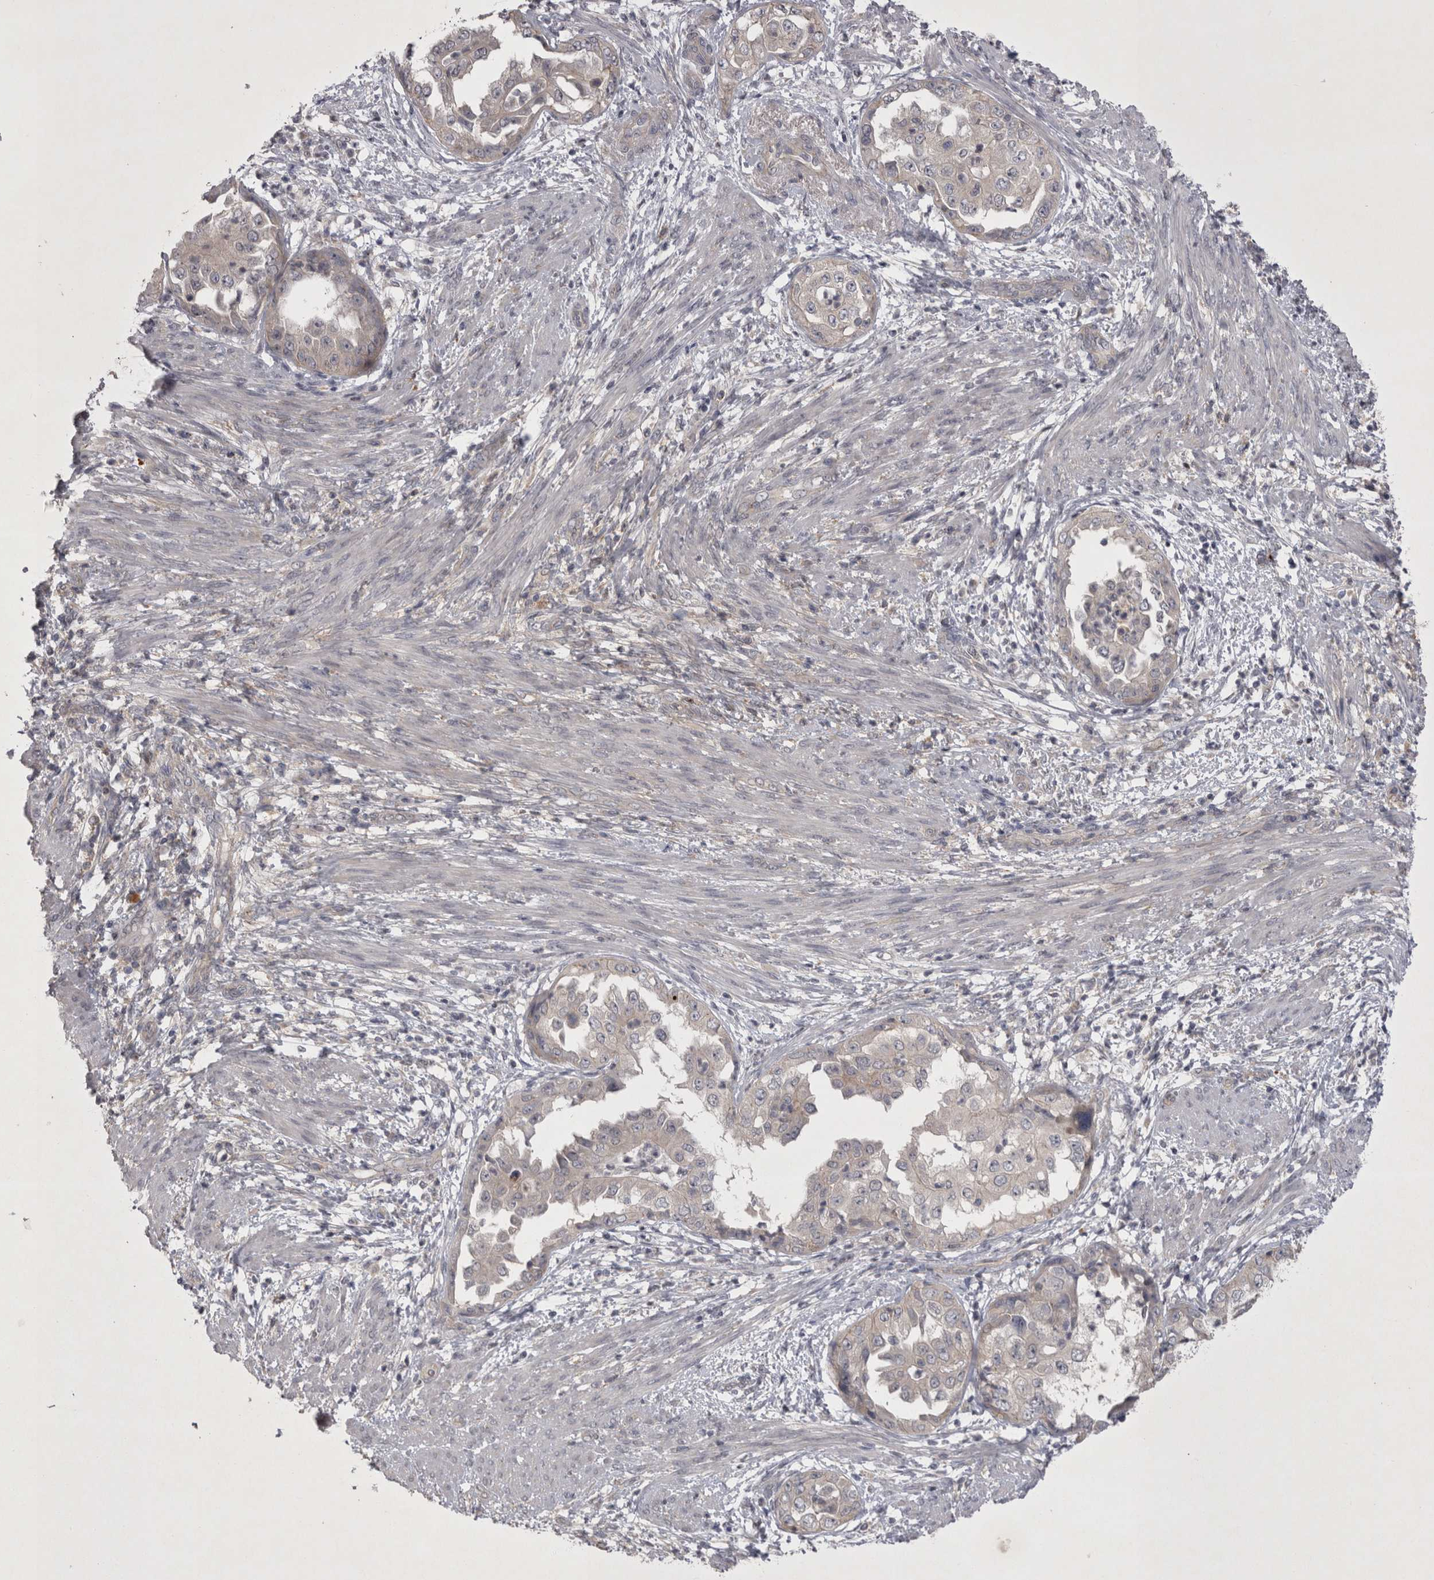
{"staining": {"intensity": "negative", "quantity": "none", "location": "none"}, "tissue": "endometrial cancer", "cell_type": "Tumor cells", "image_type": "cancer", "snomed": [{"axis": "morphology", "description": "Adenocarcinoma, NOS"}, {"axis": "topography", "description": "Endometrium"}], "caption": "Image shows no protein positivity in tumor cells of endometrial cancer tissue. (Immunohistochemistry (ihc), brightfield microscopy, high magnification).", "gene": "CTBS", "patient": {"sex": "female", "age": 85}}